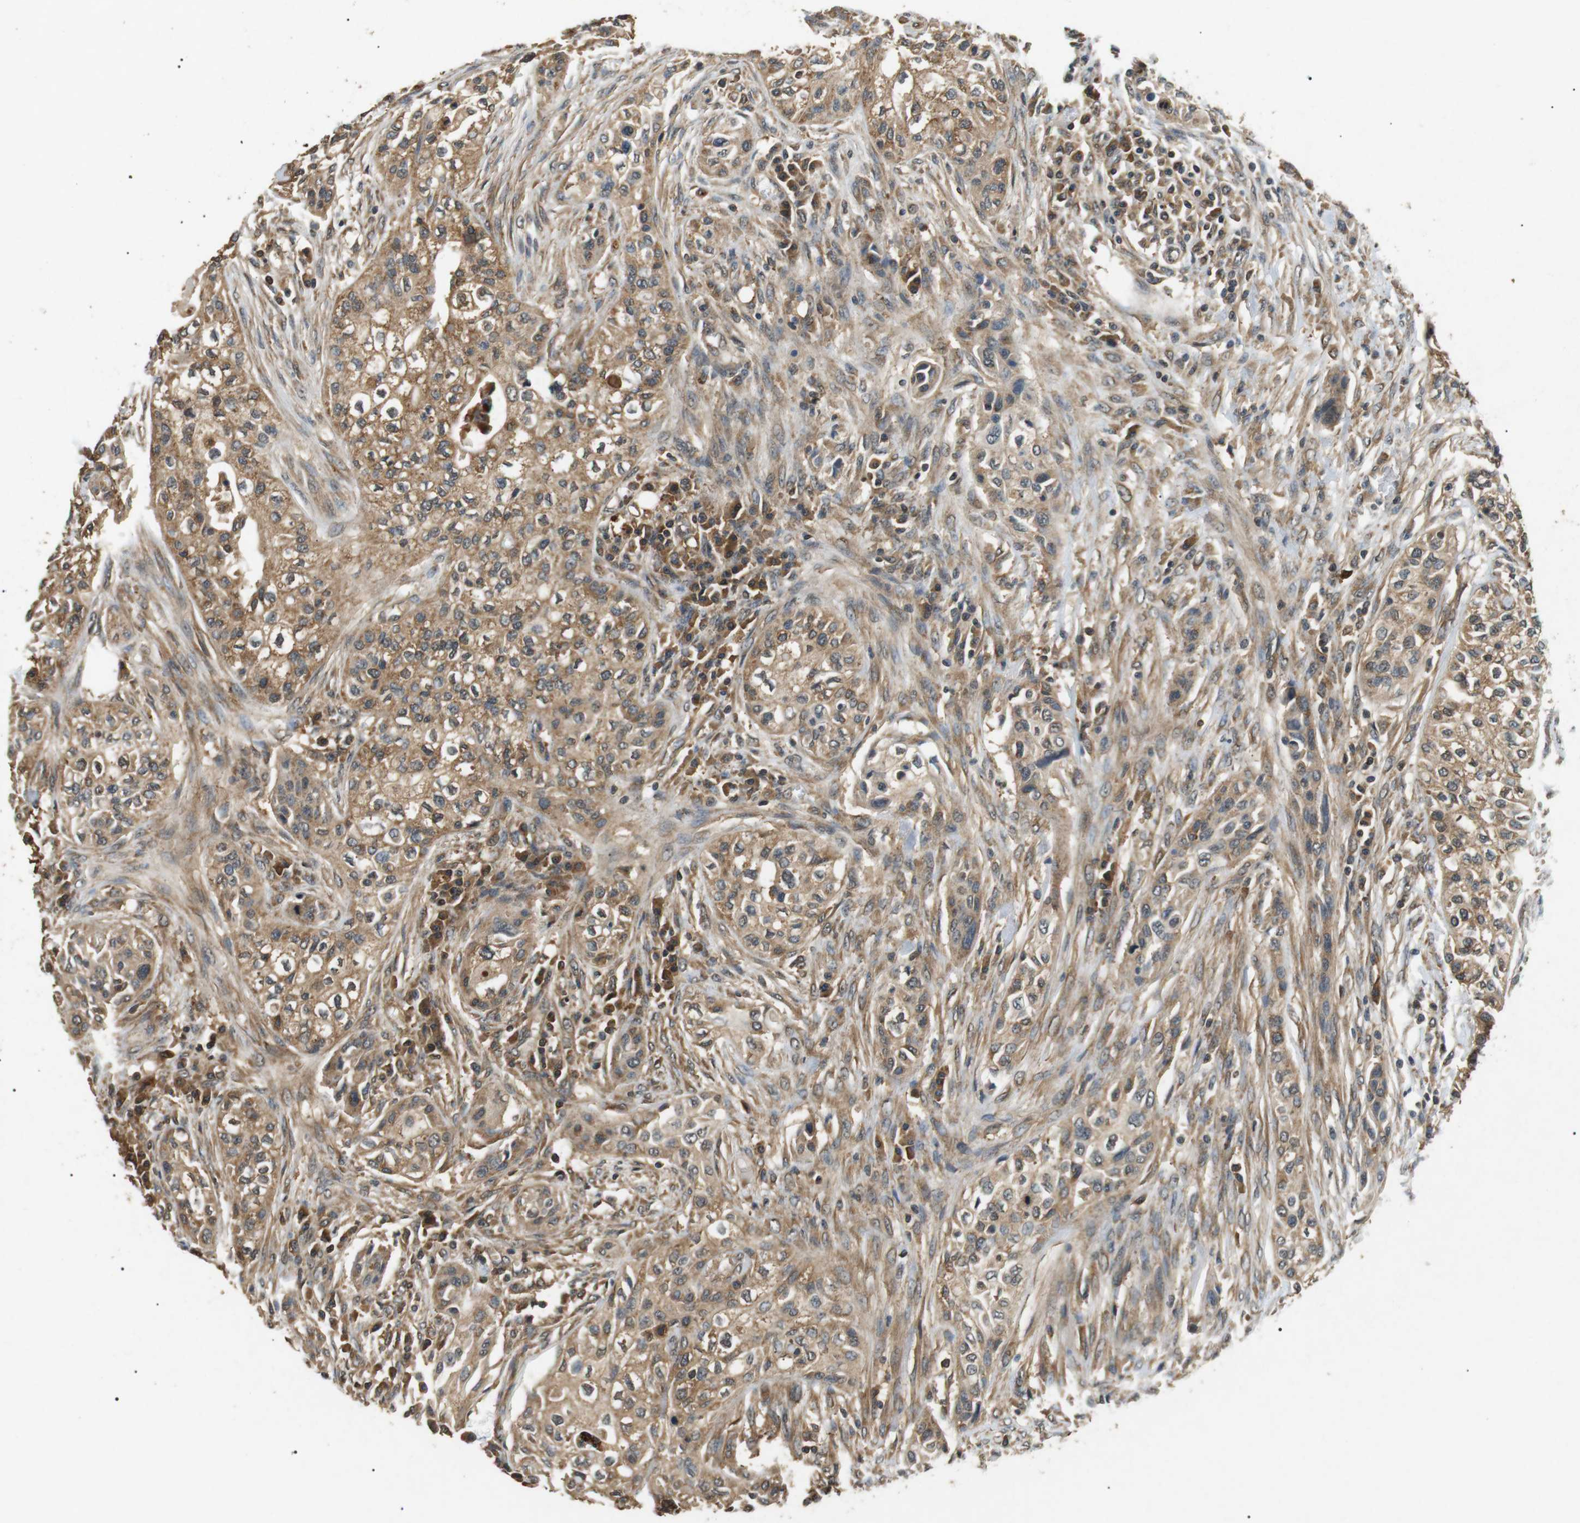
{"staining": {"intensity": "strong", "quantity": ">75%", "location": "cytoplasmic/membranous"}, "tissue": "urothelial cancer", "cell_type": "Tumor cells", "image_type": "cancer", "snomed": [{"axis": "morphology", "description": "Urothelial carcinoma, High grade"}, {"axis": "topography", "description": "Urinary bladder"}], "caption": "Approximately >75% of tumor cells in human urothelial carcinoma (high-grade) reveal strong cytoplasmic/membranous protein expression as visualized by brown immunohistochemical staining.", "gene": "TBC1D15", "patient": {"sex": "male", "age": 74}}